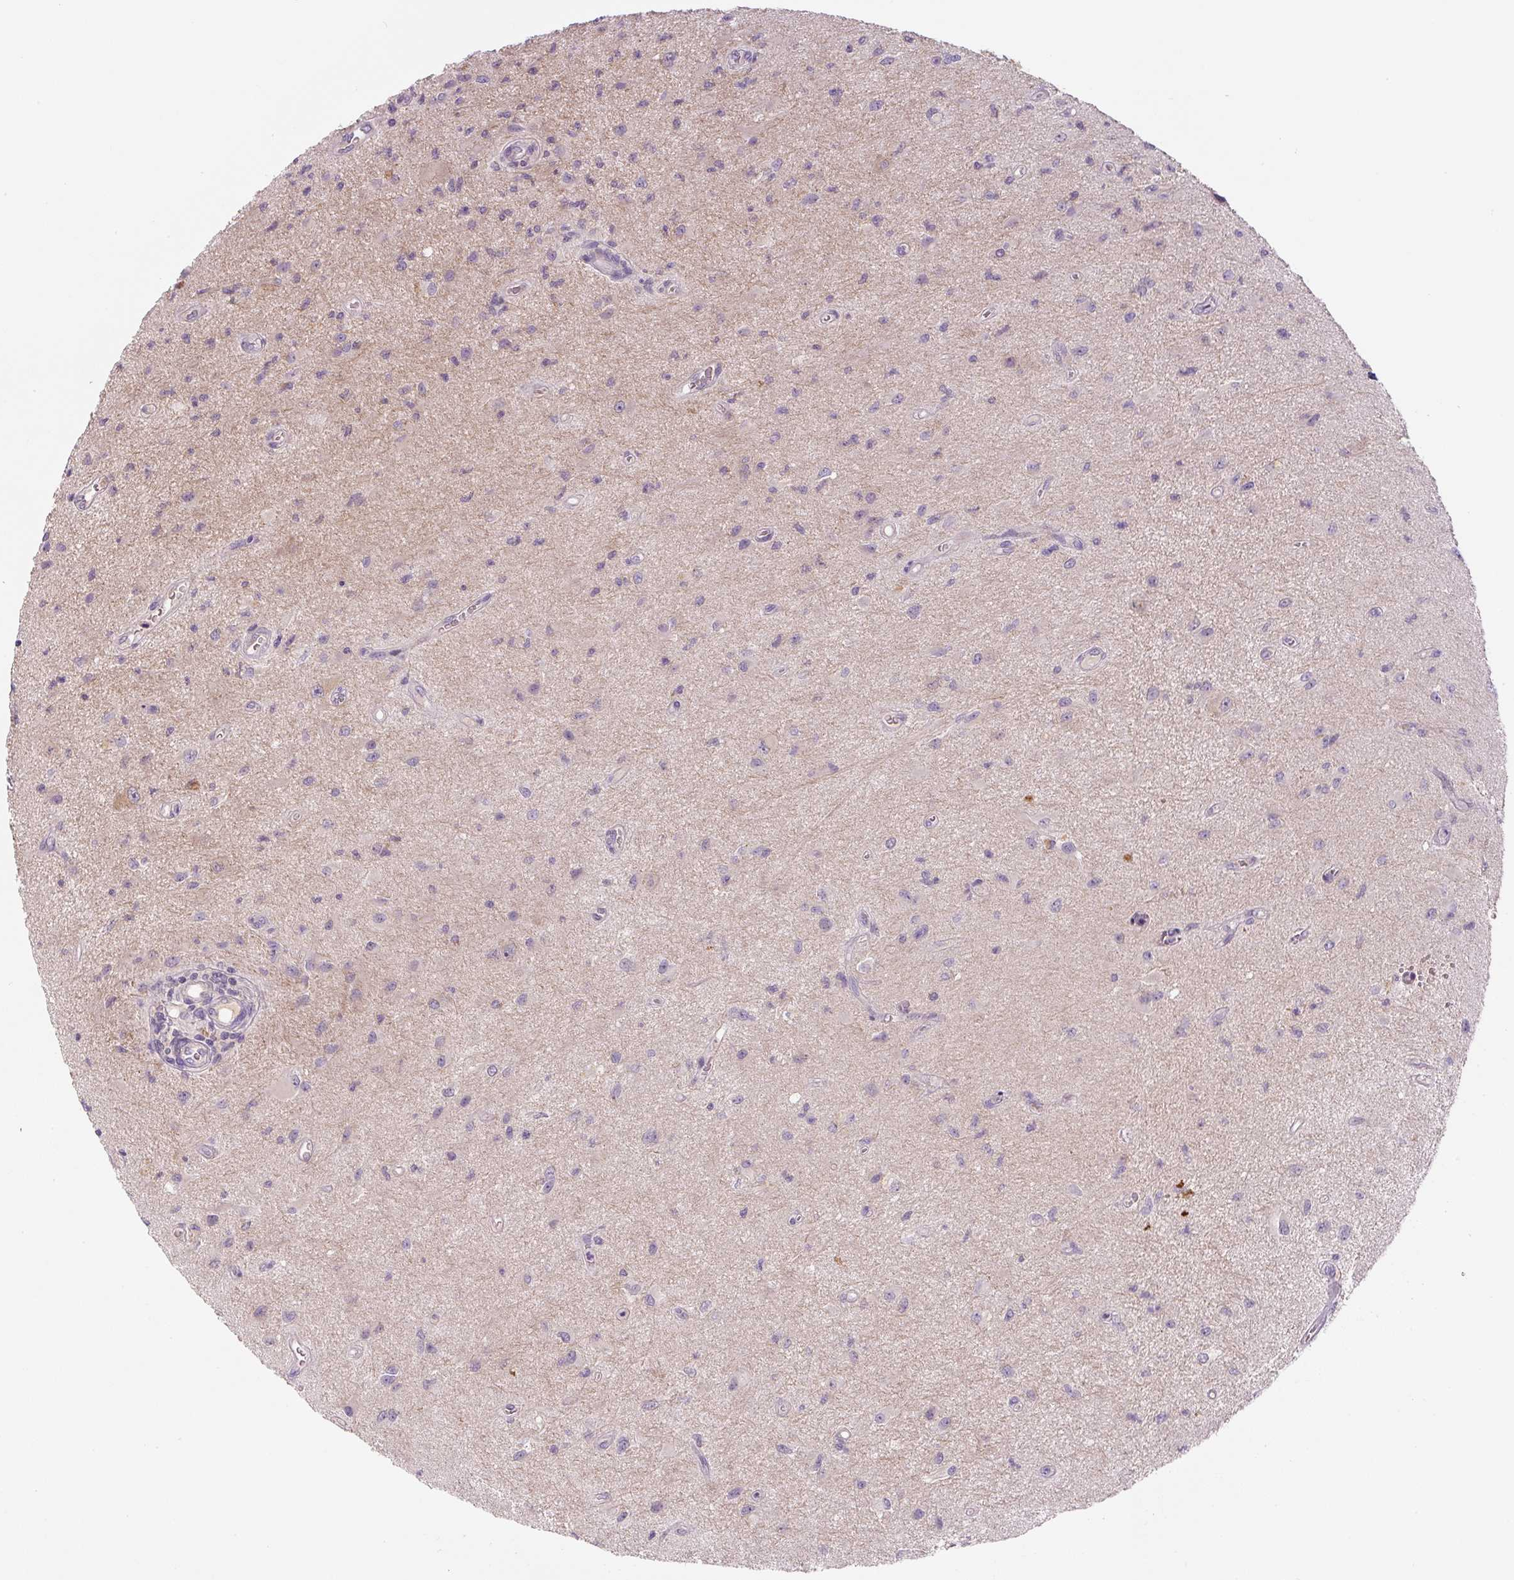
{"staining": {"intensity": "negative", "quantity": "none", "location": "none"}, "tissue": "glioma", "cell_type": "Tumor cells", "image_type": "cancer", "snomed": [{"axis": "morphology", "description": "Glioma, malignant, High grade"}, {"axis": "topography", "description": "Brain"}], "caption": "Tumor cells are negative for protein expression in human glioma.", "gene": "YIF1B", "patient": {"sex": "male", "age": 67}}